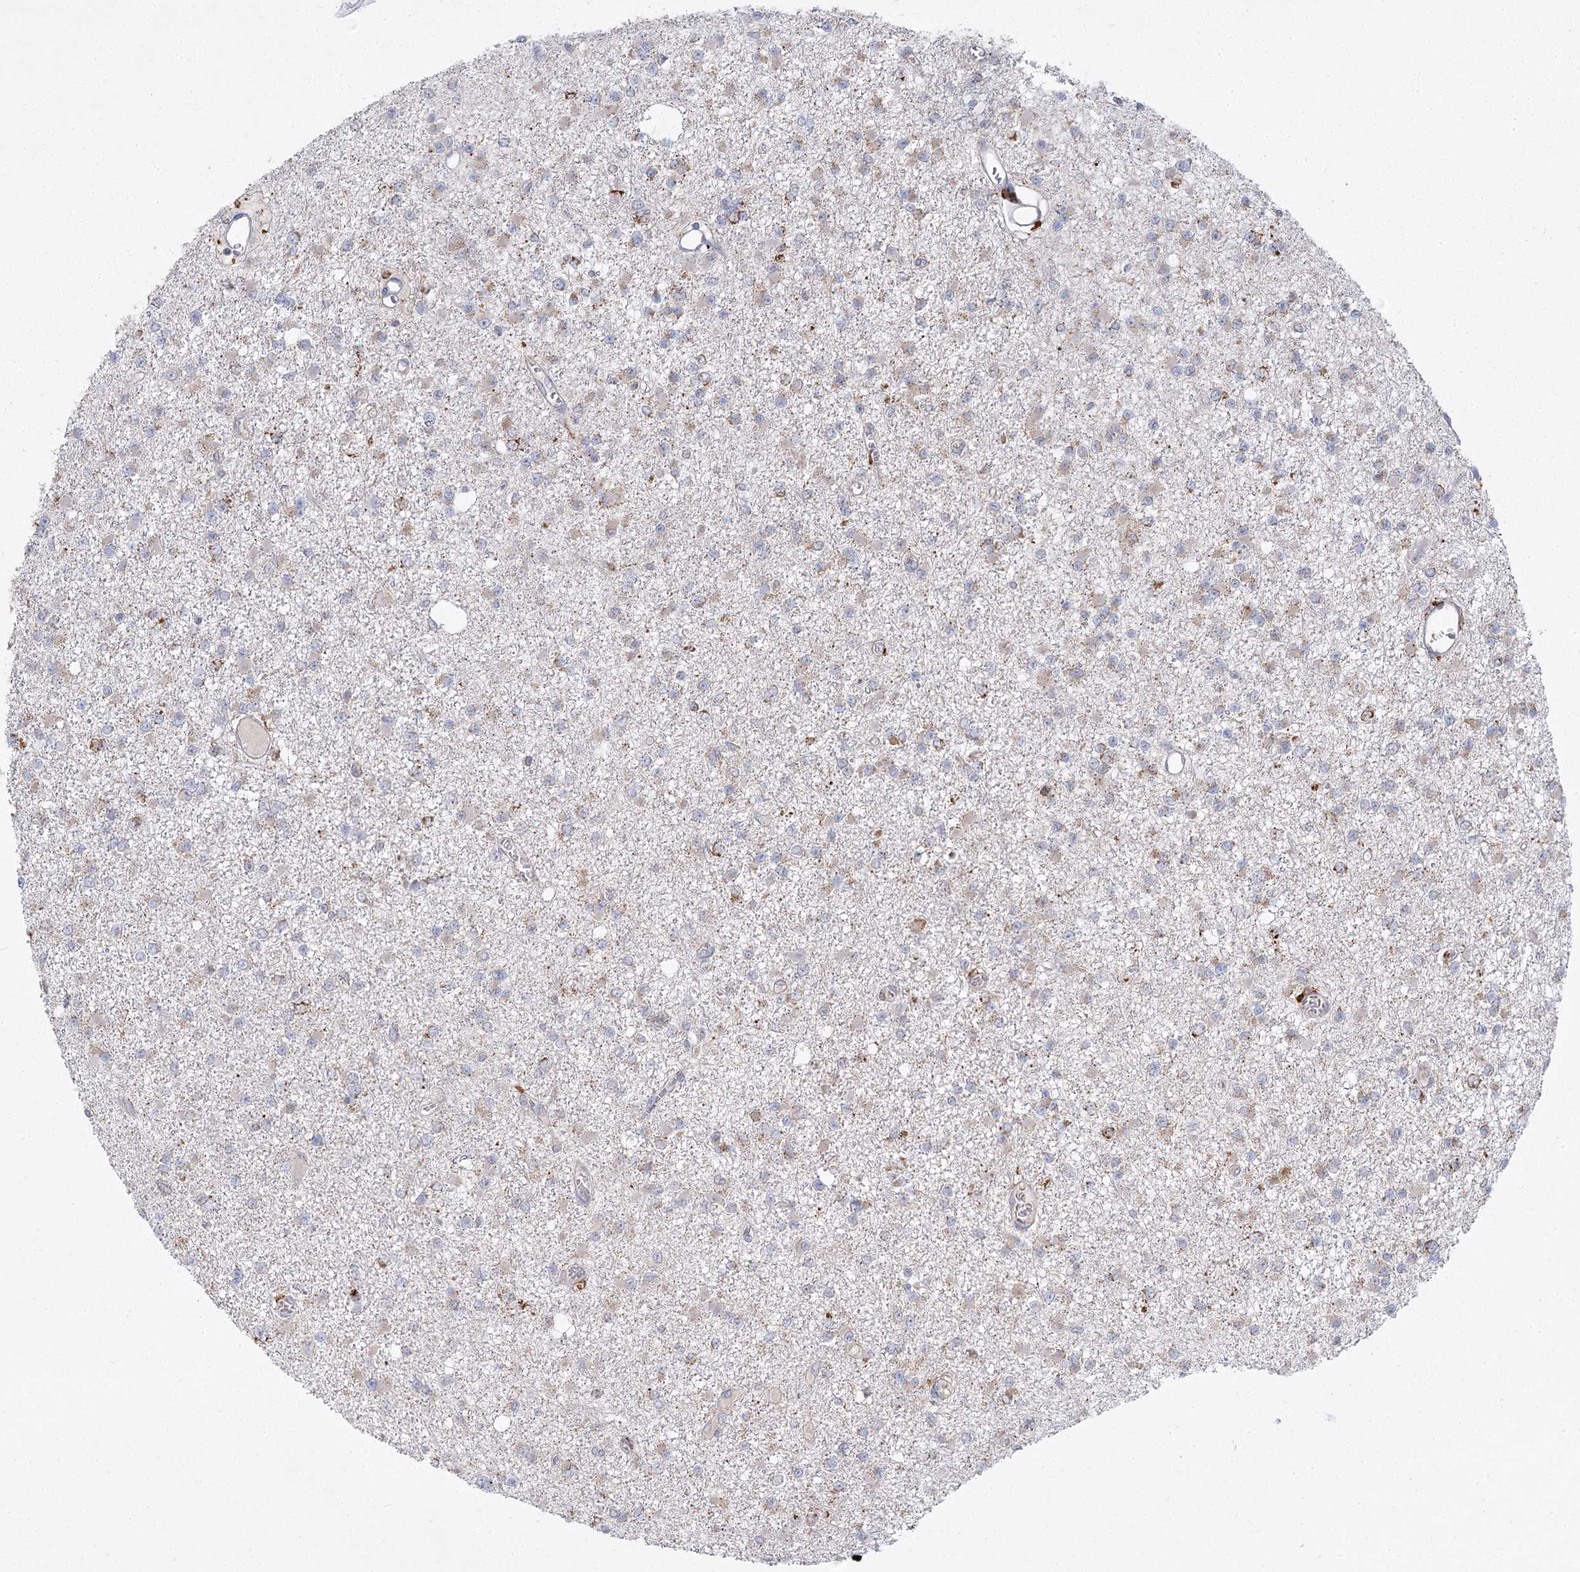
{"staining": {"intensity": "moderate", "quantity": "<25%", "location": "cytoplasmic/membranous"}, "tissue": "glioma", "cell_type": "Tumor cells", "image_type": "cancer", "snomed": [{"axis": "morphology", "description": "Glioma, malignant, Low grade"}, {"axis": "topography", "description": "Brain"}], "caption": "Brown immunohistochemical staining in human malignant glioma (low-grade) exhibits moderate cytoplasmic/membranous positivity in approximately <25% of tumor cells.", "gene": "TAS1R1", "patient": {"sex": "female", "age": 22}}